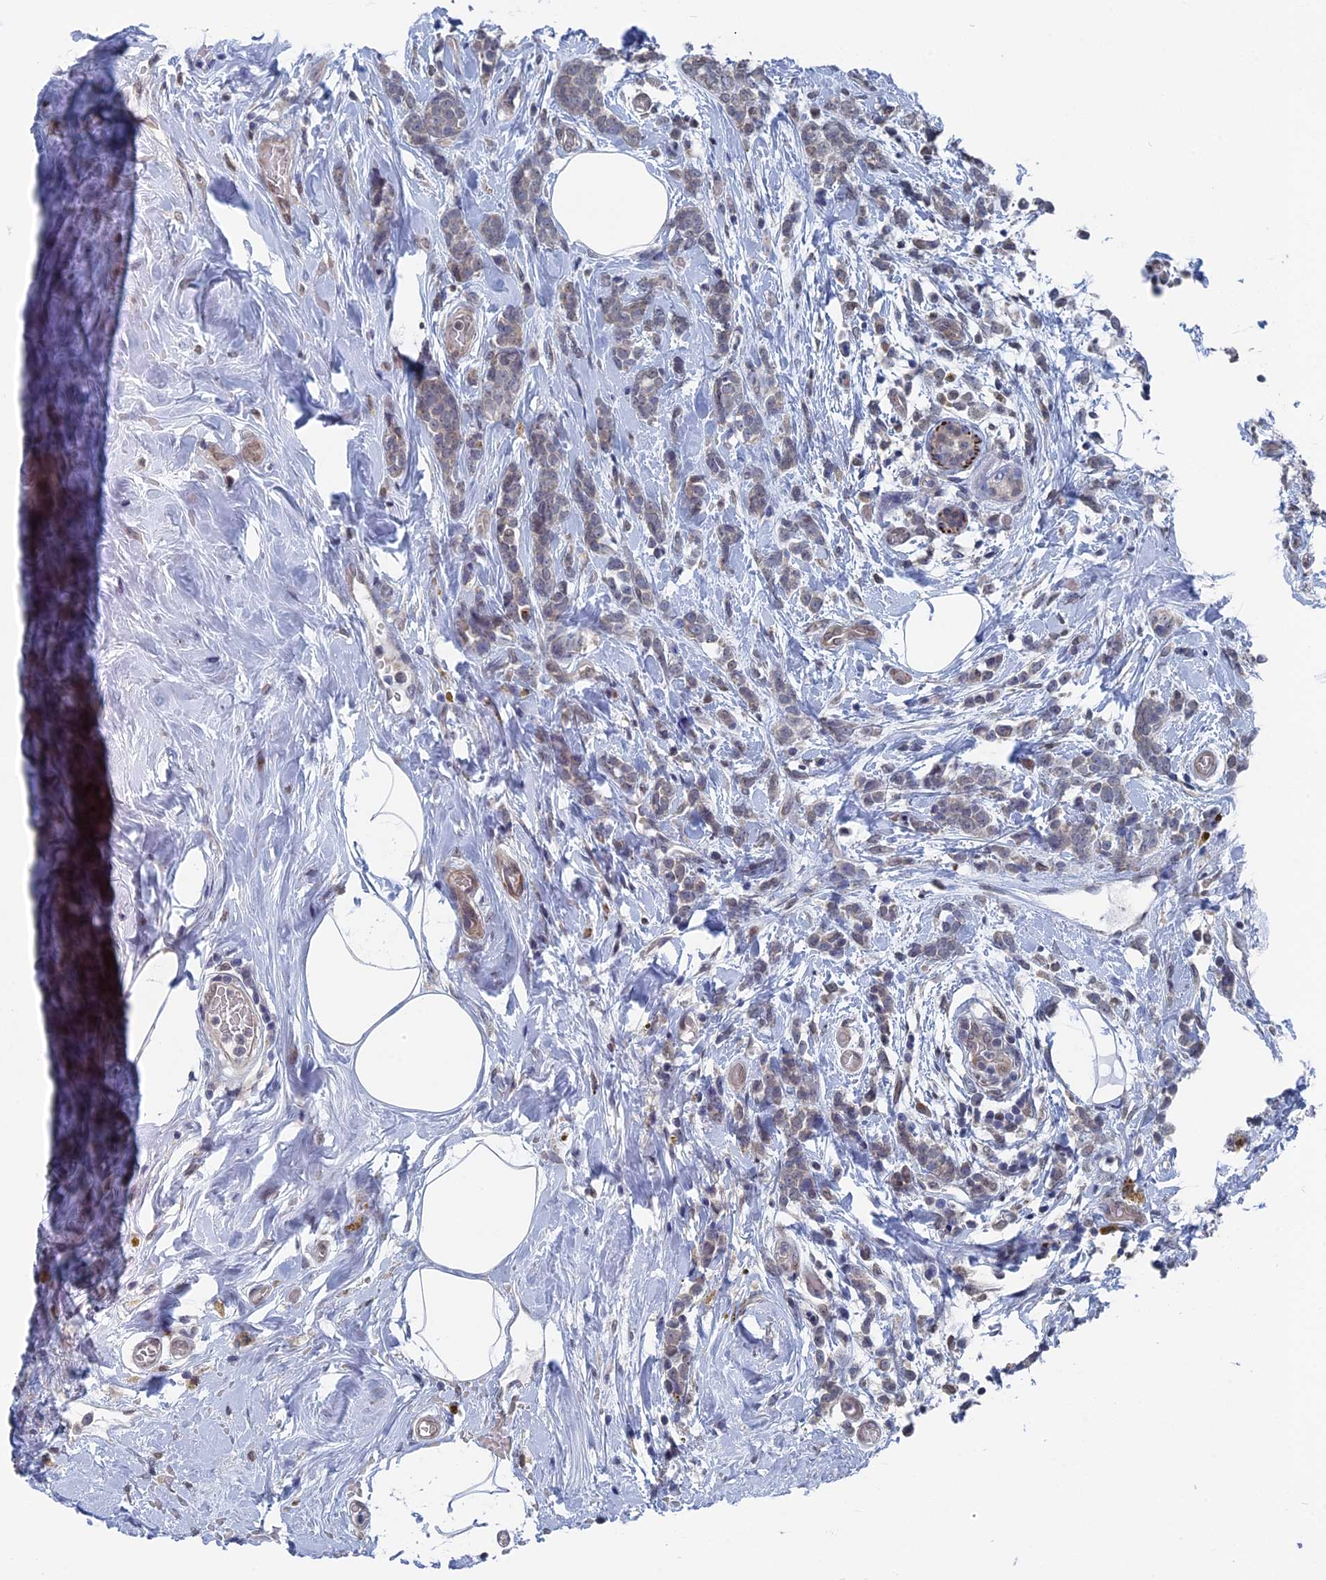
{"staining": {"intensity": "negative", "quantity": "none", "location": "none"}, "tissue": "breast cancer", "cell_type": "Tumor cells", "image_type": "cancer", "snomed": [{"axis": "morphology", "description": "Lobular carcinoma"}, {"axis": "topography", "description": "Breast"}], "caption": "Immunohistochemical staining of breast lobular carcinoma displays no significant staining in tumor cells. The staining is performed using DAB brown chromogen with nuclei counter-stained in using hematoxylin.", "gene": "MTRF1", "patient": {"sex": "female", "age": 58}}